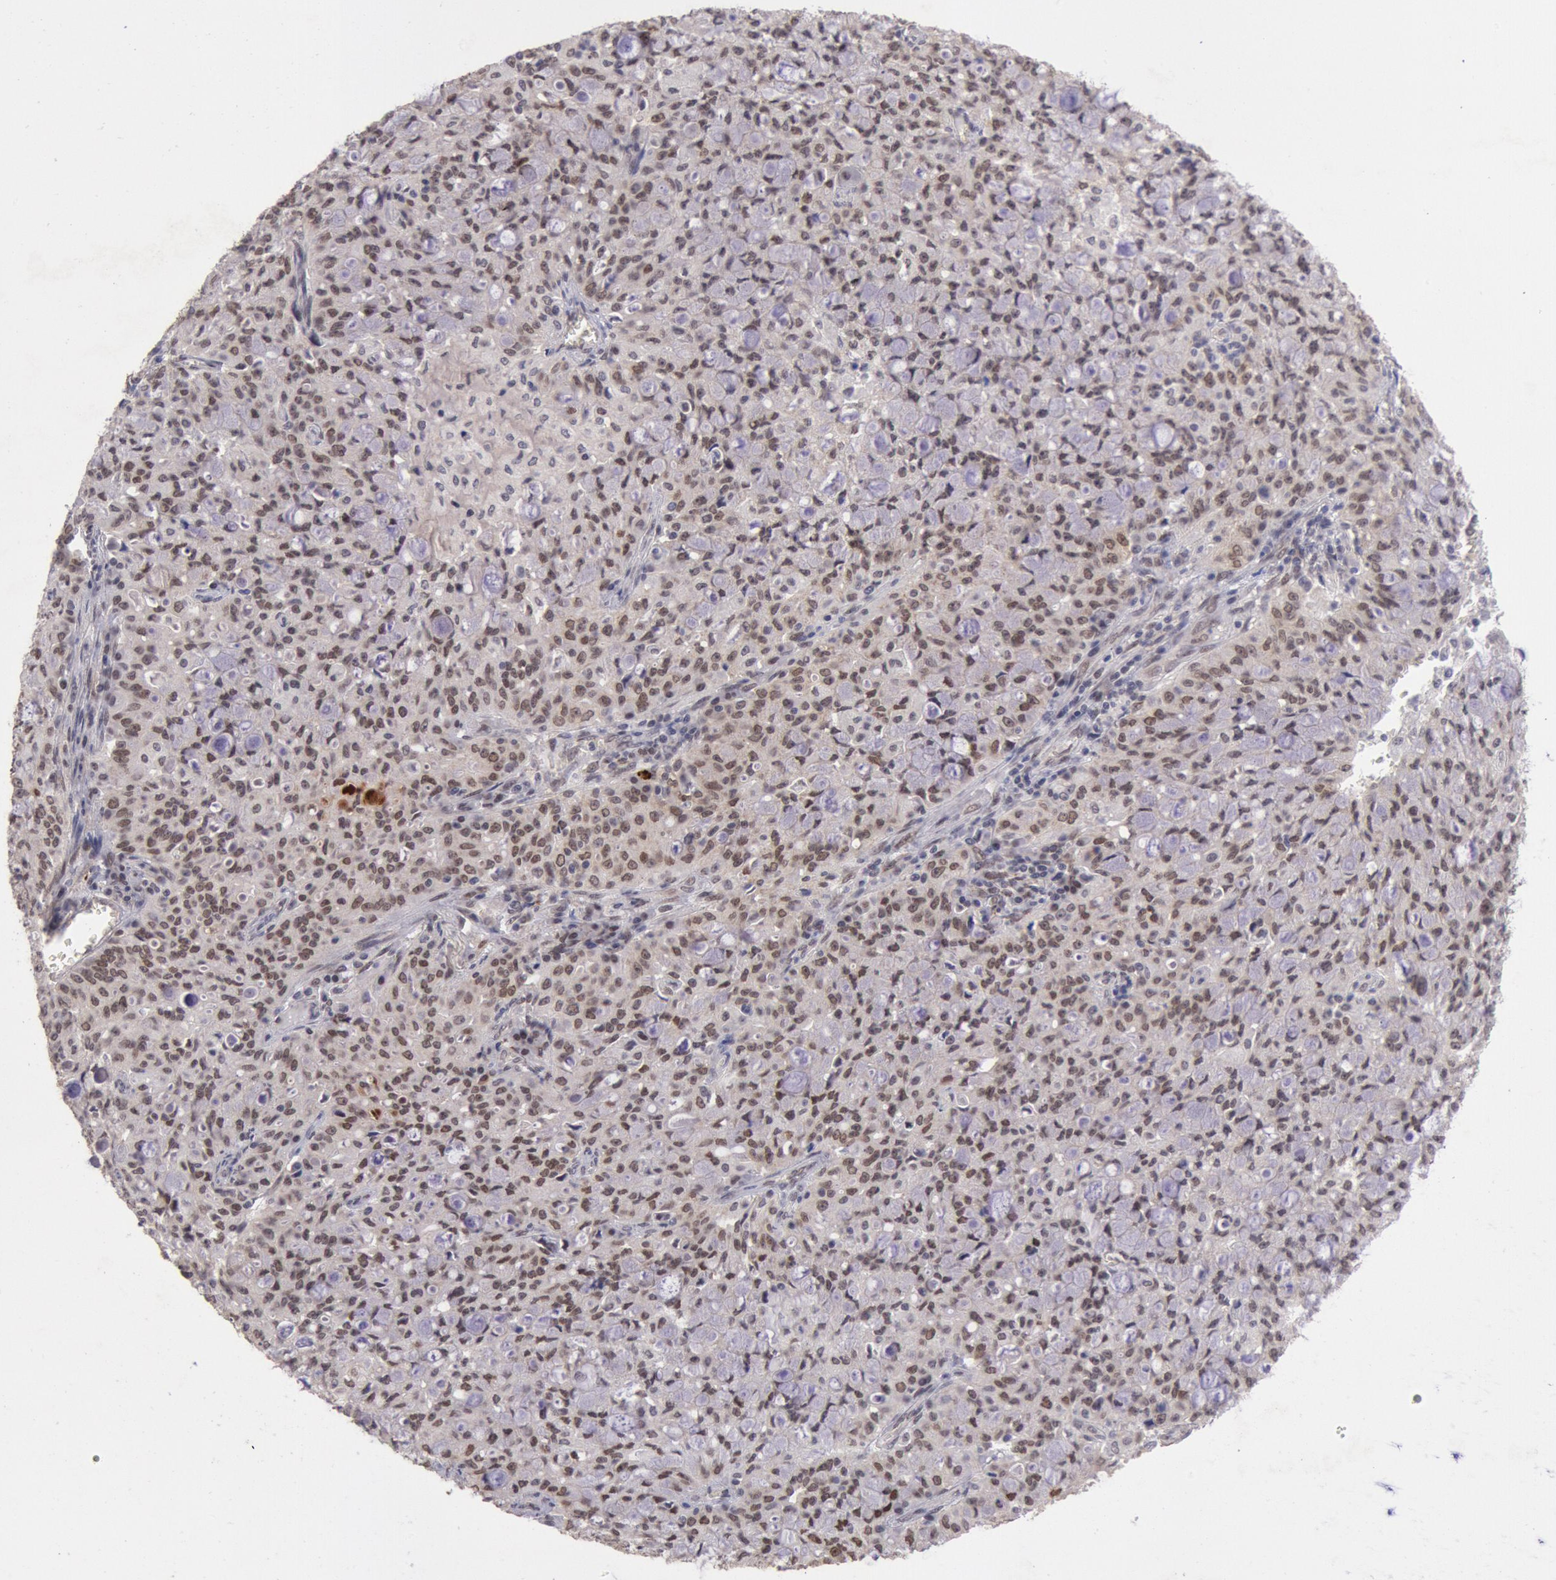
{"staining": {"intensity": "weak", "quantity": ">75%", "location": "nuclear"}, "tissue": "lung cancer", "cell_type": "Tumor cells", "image_type": "cancer", "snomed": [{"axis": "morphology", "description": "Adenocarcinoma, NOS"}, {"axis": "topography", "description": "Lung"}], "caption": "Lung cancer (adenocarcinoma) stained with a brown dye exhibits weak nuclear positive positivity in about >75% of tumor cells.", "gene": "CDKN2B", "patient": {"sex": "female", "age": 44}}